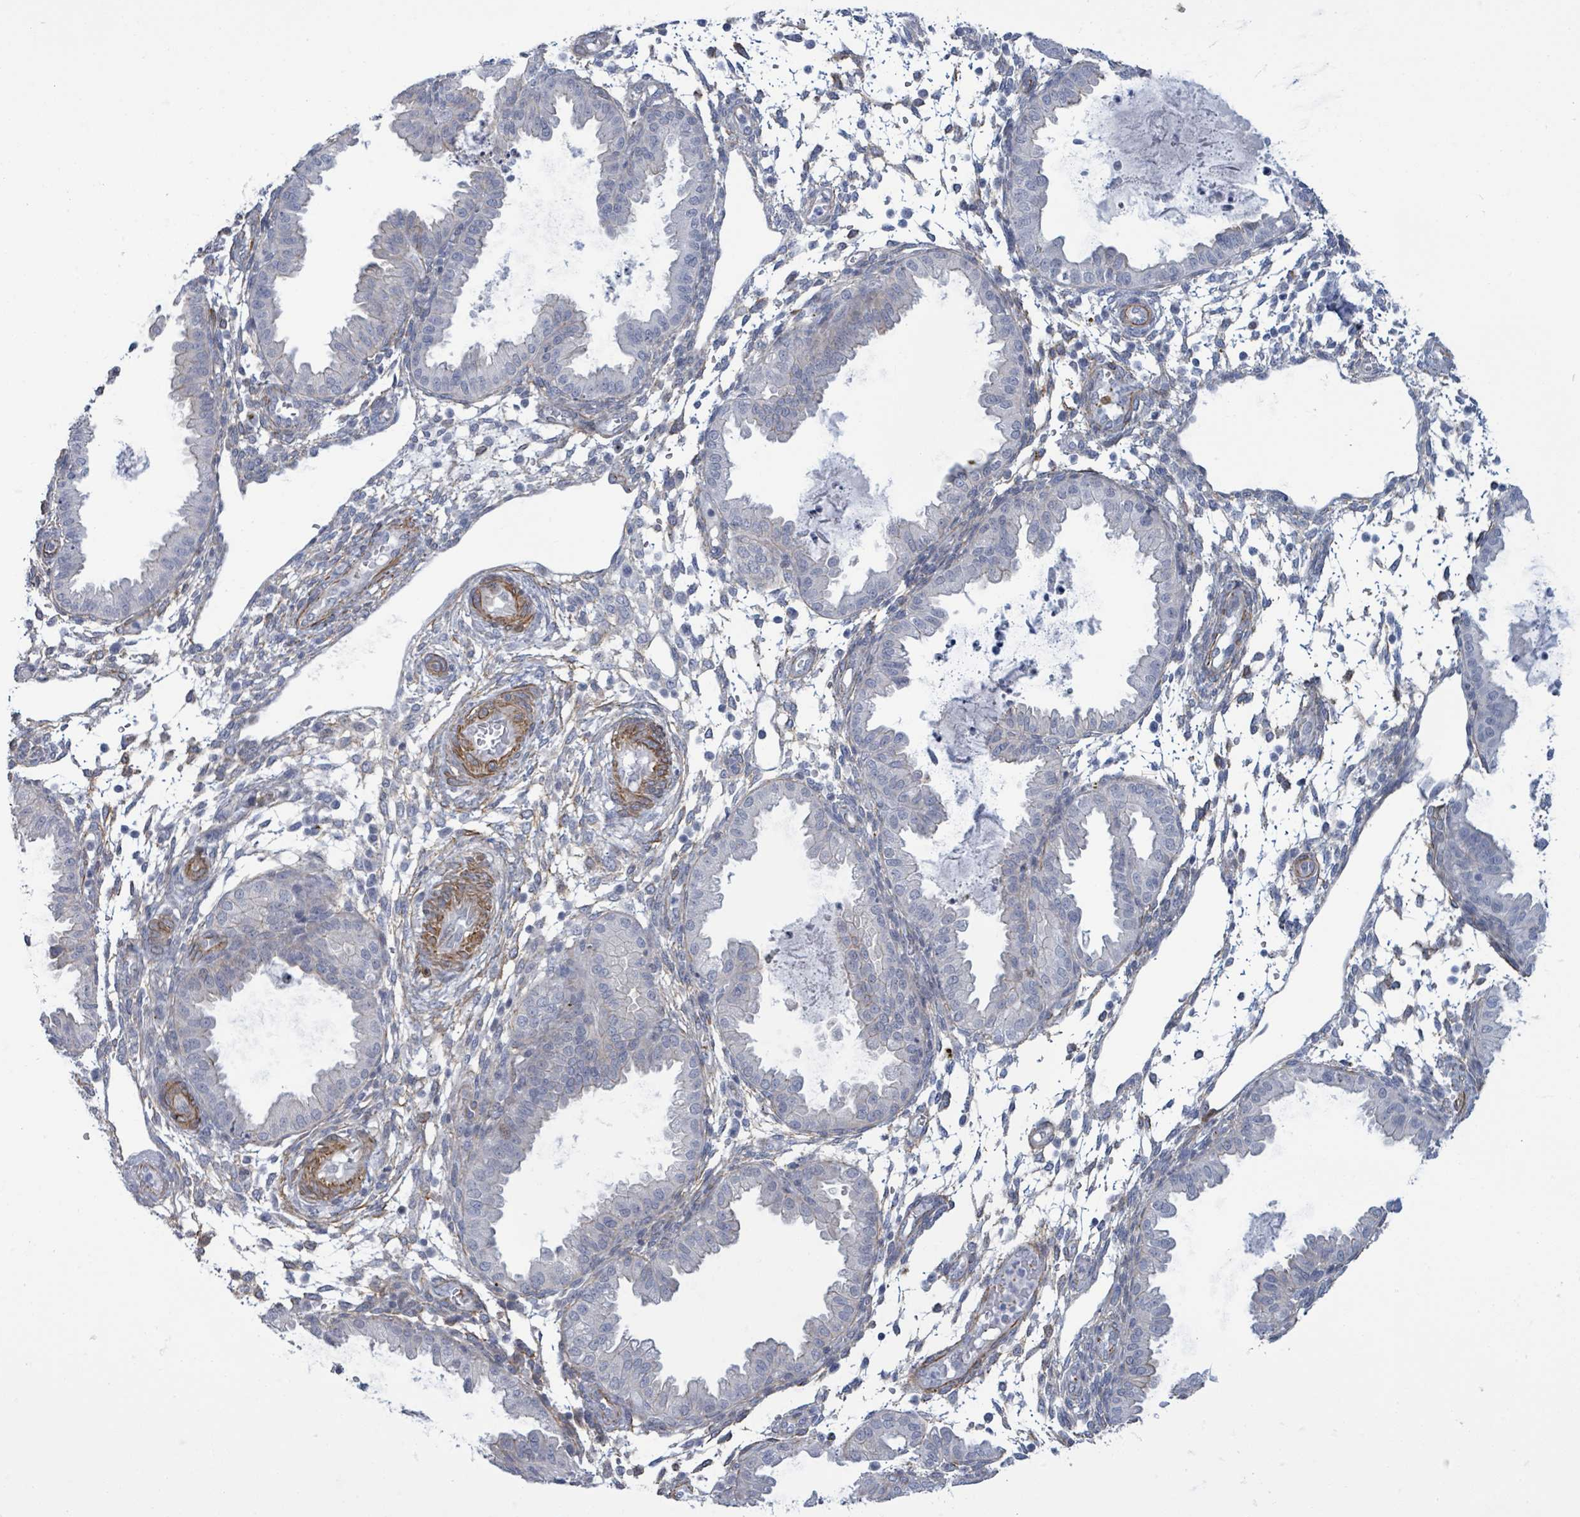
{"staining": {"intensity": "negative", "quantity": "none", "location": "none"}, "tissue": "endometrium", "cell_type": "Cells in endometrial stroma", "image_type": "normal", "snomed": [{"axis": "morphology", "description": "Normal tissue, NOS"}, {"axis": "topography", "description": "Endometrium"}], "caption": "This is an immunohistochemistry micrograph of benign human endometrium. There is no expression in cells in endometrial stroma.", "gene": "DMRTC1B", "patient": {"sex": "female", "age": 33}}